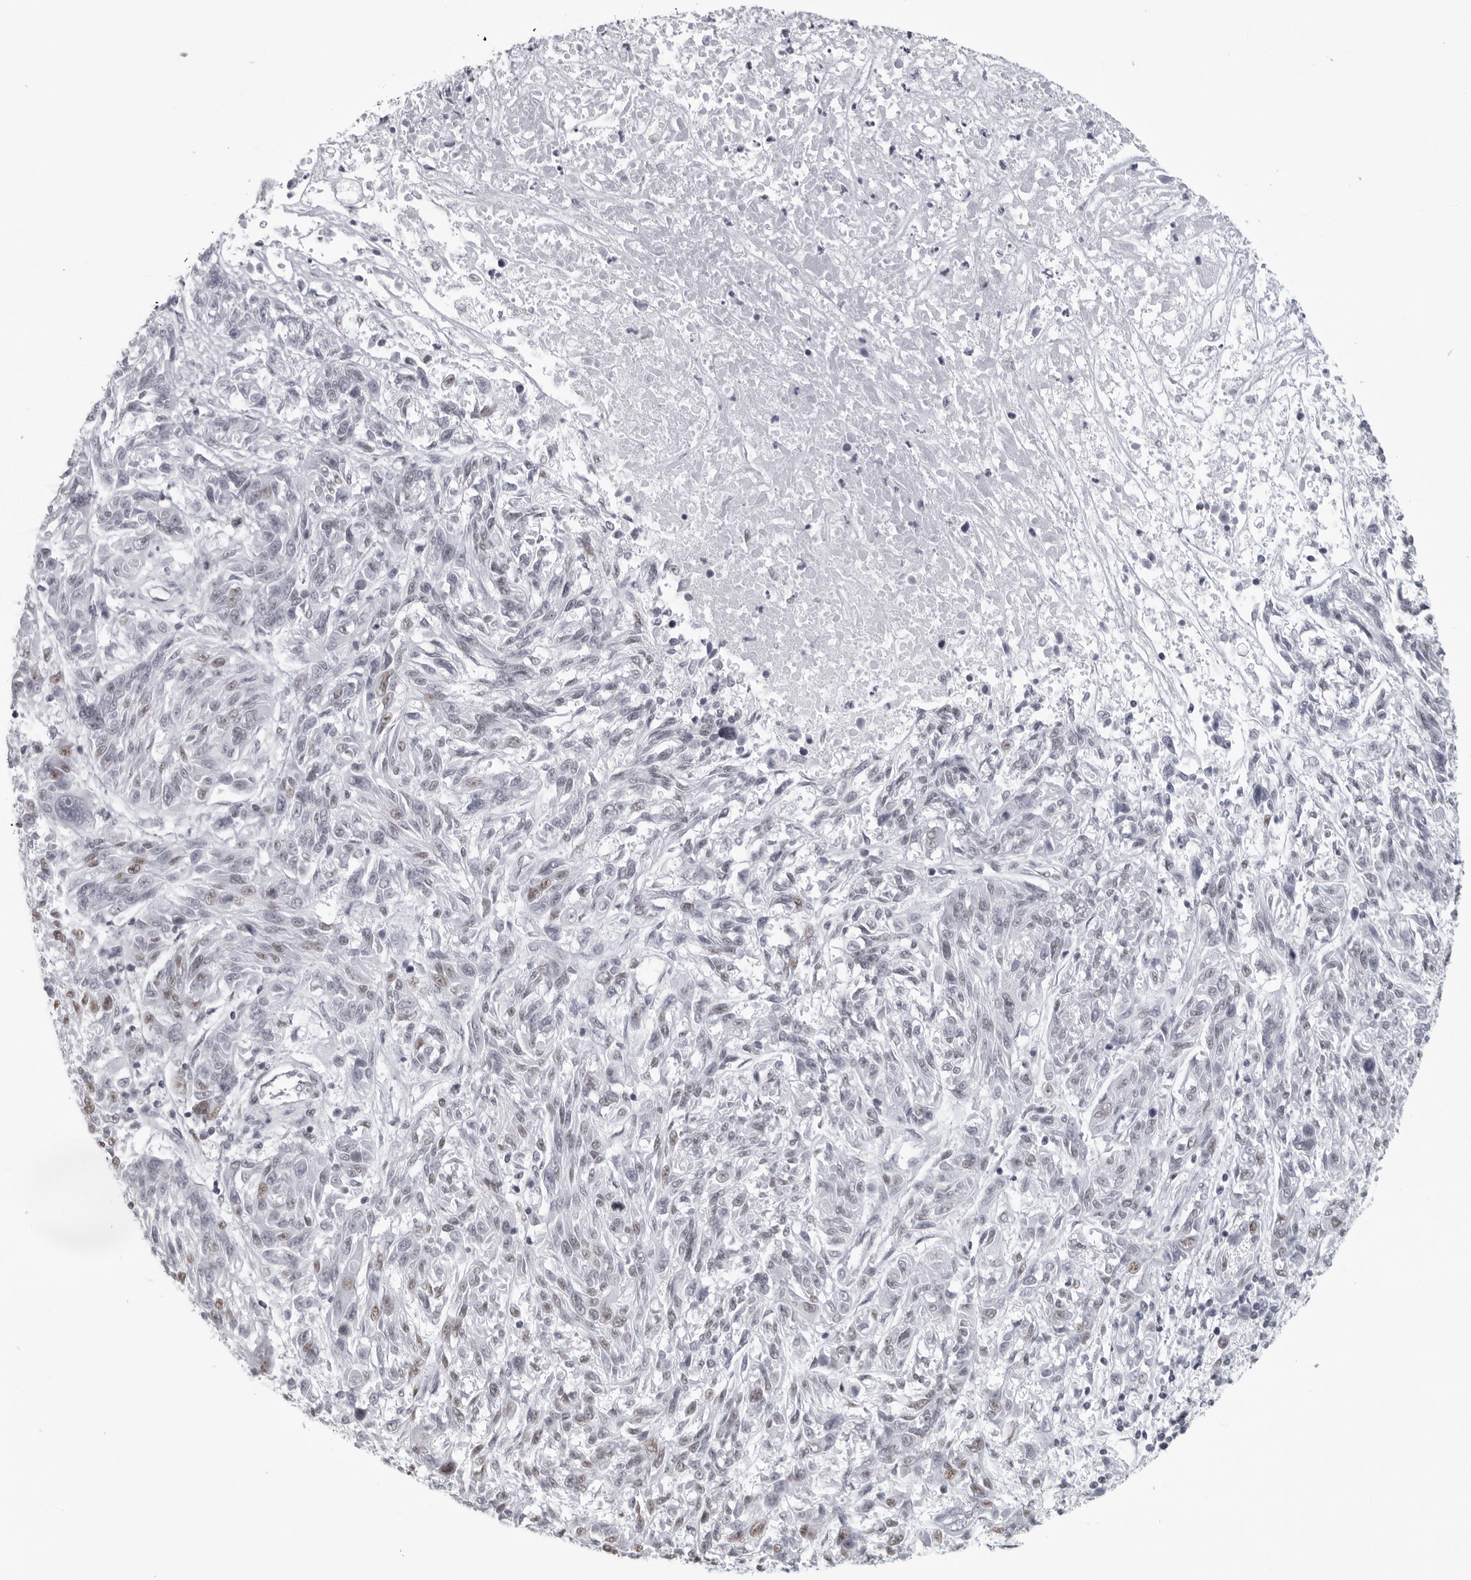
{"staining": {"intensity": "weak", "quantity": "<25%", "location": "nuclear"}, "tissue": "melanoma", "cell_type": "Tumor cells", "image_type": "cancer", "snomed": [{"axis": "morphology", "description": "Malignant melanoma, NOS"}, {"axis": "topography", "description": "Skin"}], "caption": "Immunohistochemical staining of malignant melanoma displays no significant staining in tumor cells.", "gene": "ESPN", "patient": {"sex": "male", "age": 53}}